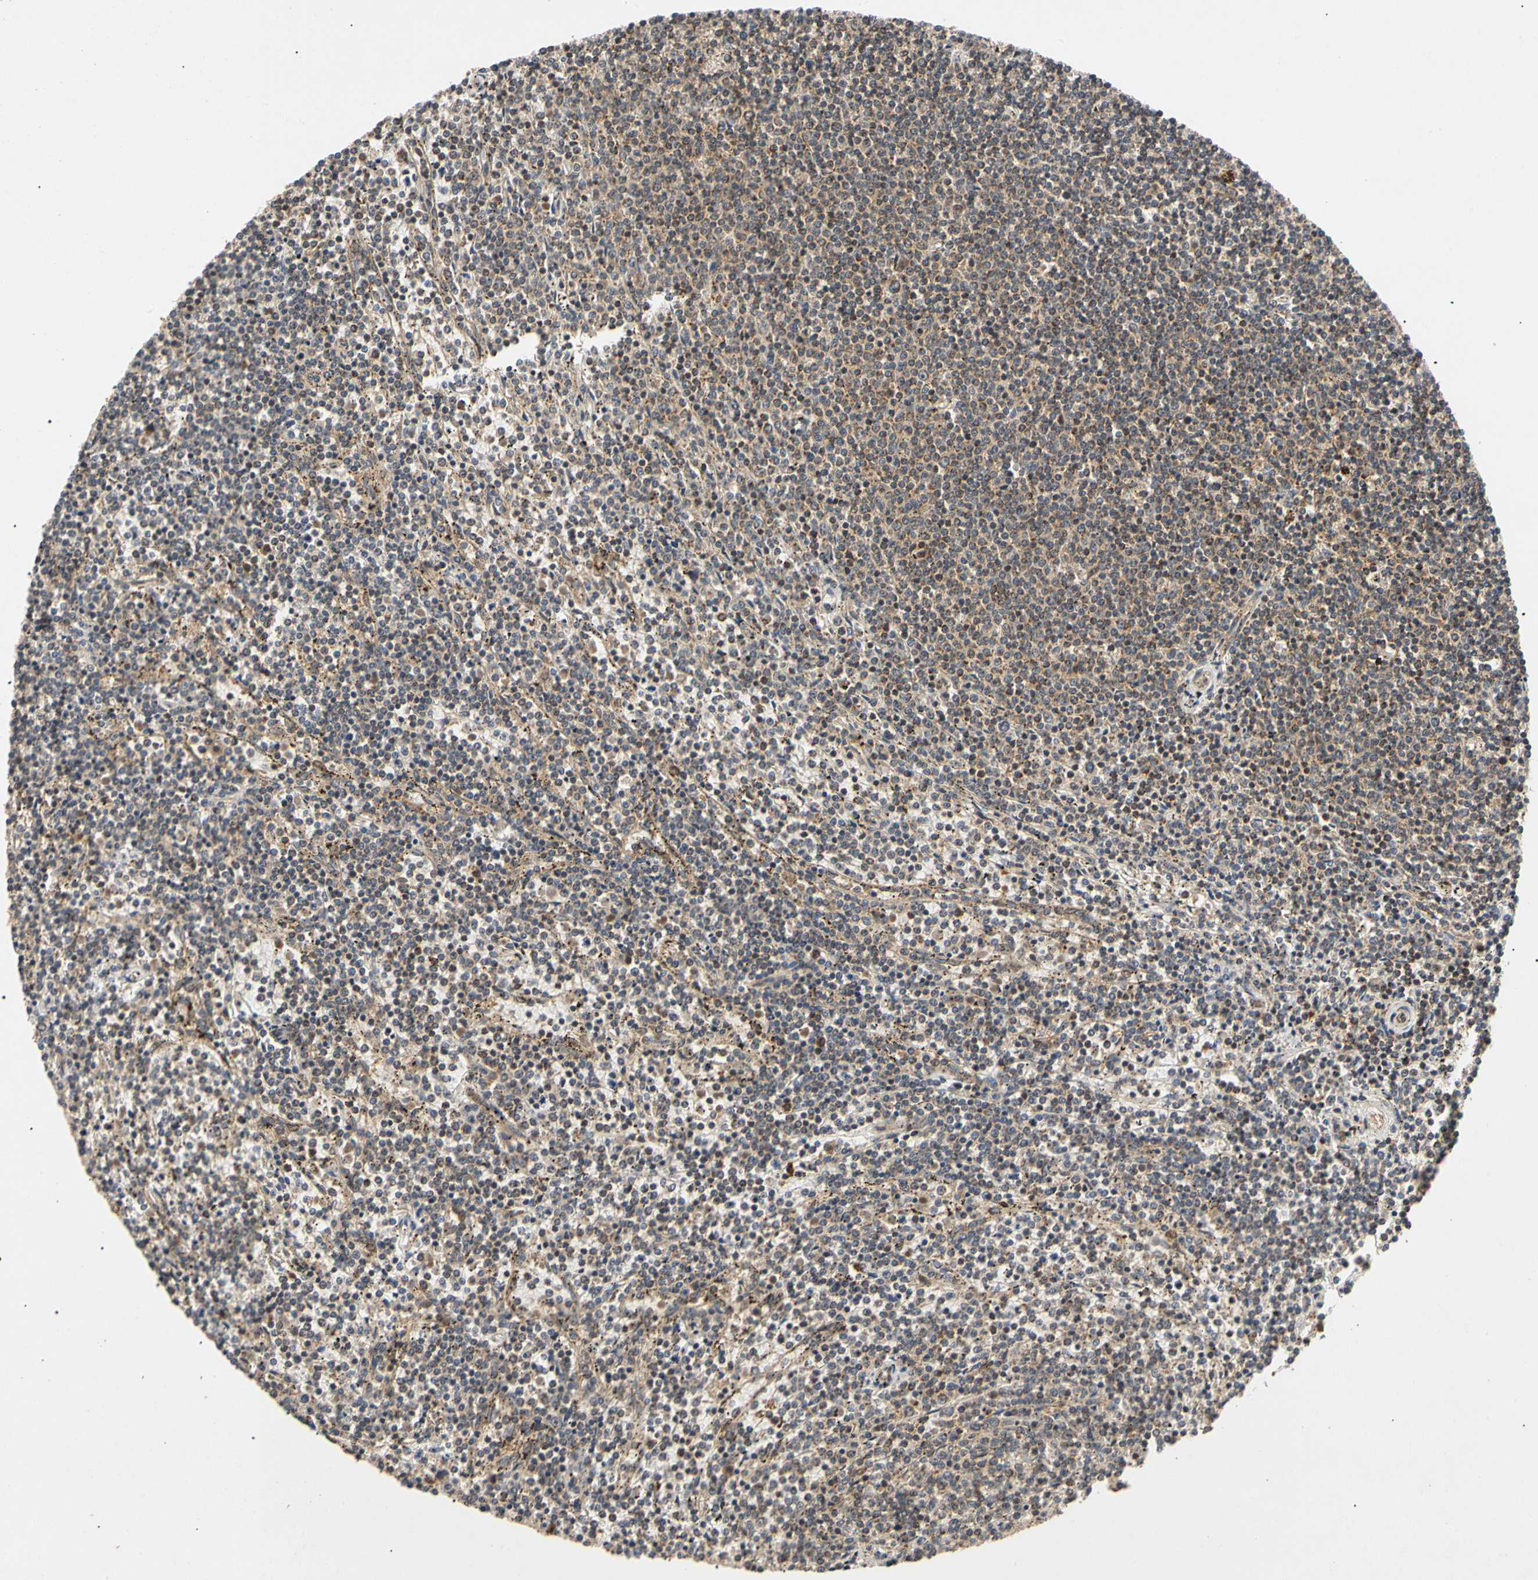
{"staining": {"intensity": "weak", "quantity": "25%-75%", "location": "cytoplasmic/membranous"}, "tissue": "lymphoma", "cell_type": "Tumor cells", "image_type": "cancer", "snomed": [{"axis": "morphology", "description": "Malignant lymphoma, non-Hodgkin's type, Low grade"}, {"axis": "topography", "description": "Spleen"}], "caption": "Protein expression analysis of malignant lymphoma, non-Hodgkin's type (low-grade) displays weak cytoplasmic/membranous staining in about 25%-75% of tumor cells.", "gene": "MRPS22", "patient": {"sex": "female", "age": 50}}